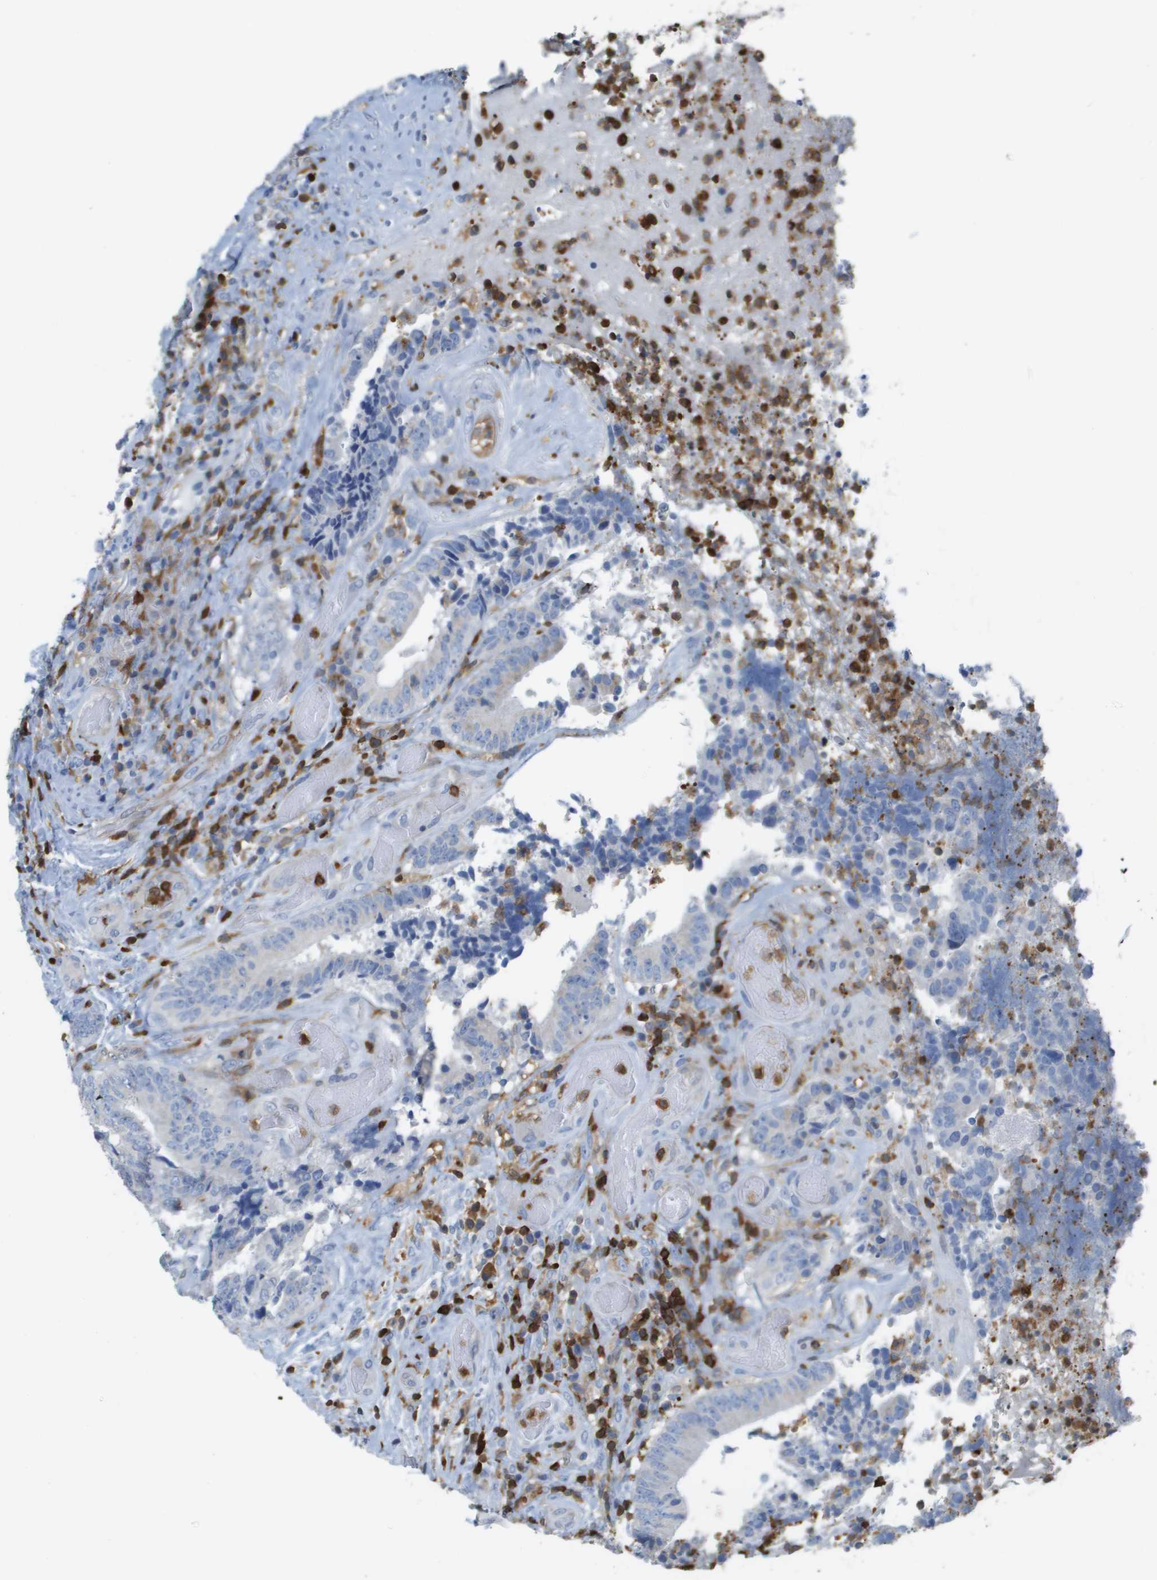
{"staining": {"intensity": "negative", "quantity": "none", "location": "none"}, "tissue": "colorectal cancer", "cell_type": "Tumor cells", "image_type": "cancer", "snomed": [{"axis": "morphology", "description": "Adenocarcinoma, NOS"}, {"axis": "topography", "description": "Rectum"}], "caption": "Tumor cells show no significant expression in colorectal adenocarcinoma.", "gene": "DOCK5", "patient": {"sex": "male", "age": 72}}